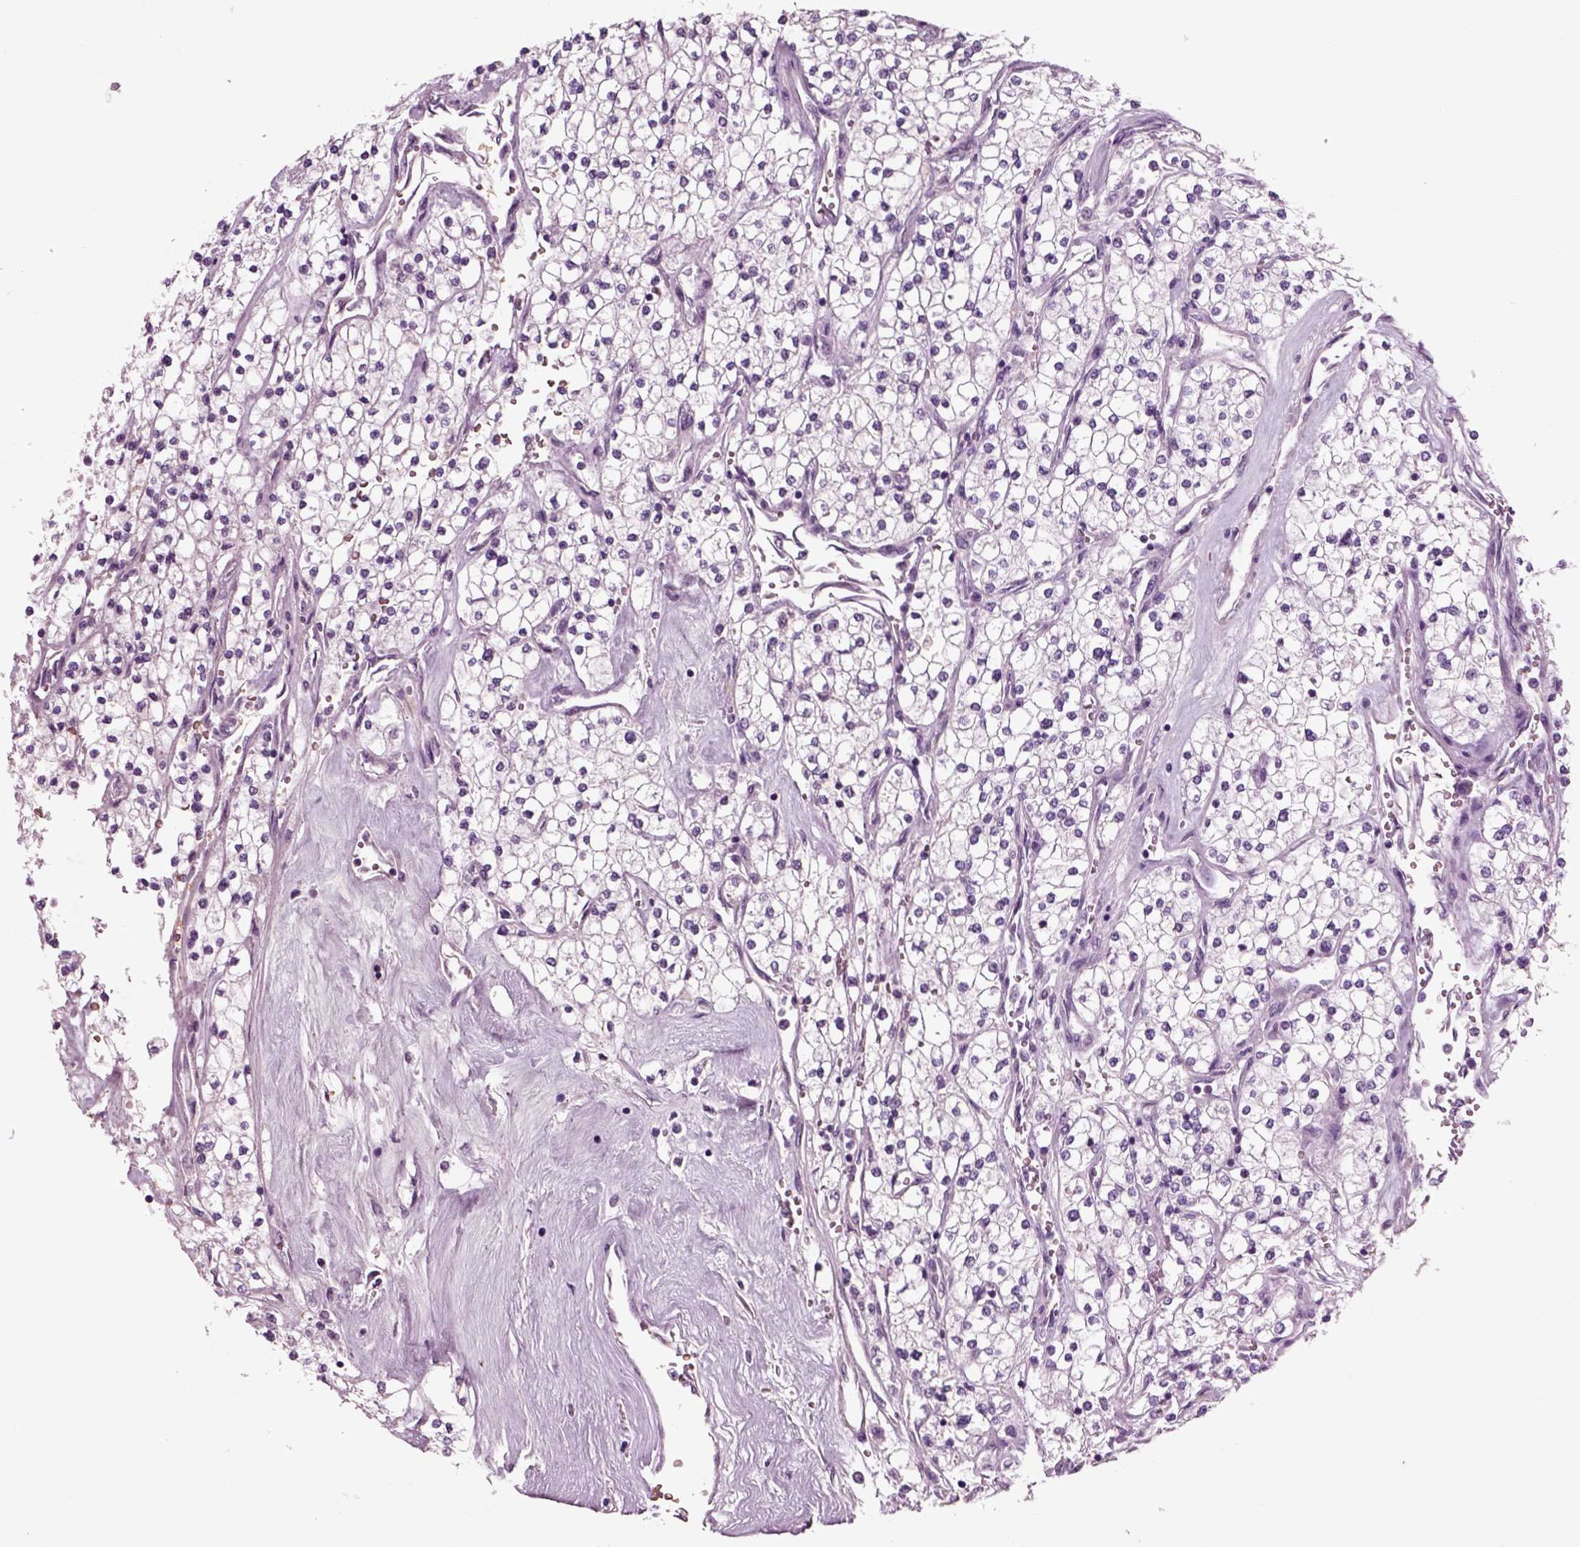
{"staining": {"intensity": "negative", "quantity": "none", "location": "none"}, "tissue": "renal cancer", "cell_type": "Tumor cells", "image_type": "cancer", "snomed": [{"axis": "morphology", "description": "Adenocarcinoma, NOS"}, {"axis": "topography", "description": "Kidney"}], "caption": "Immunohistochemistry (IHC) of human renal adenocarcinoma reveals no expression in tumor cells.", "gene": "CHGB", "patient": {"sex": "male", "age": 80}}